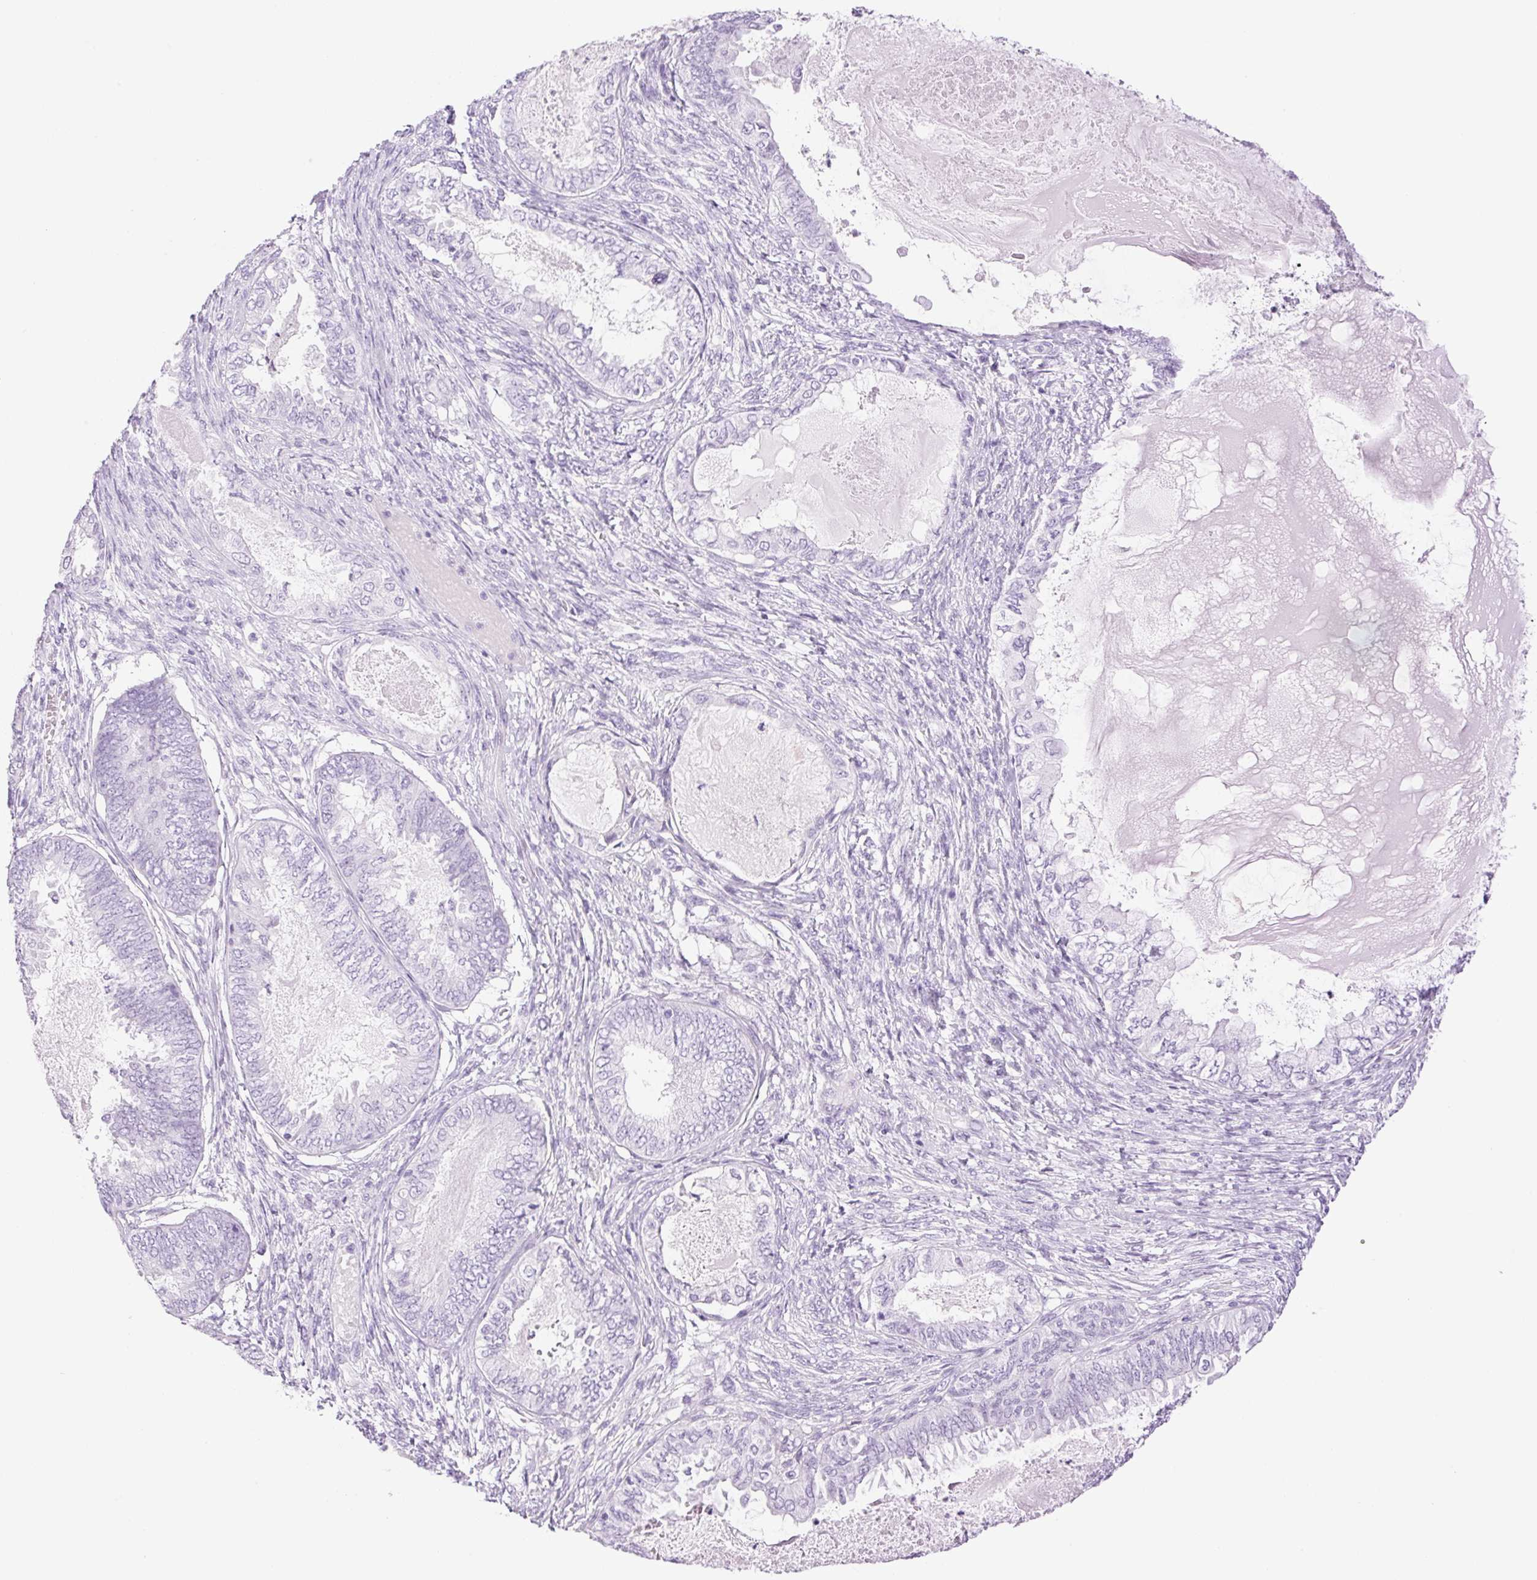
{"staining": {"intensity": "negative", "quantity": "none", "location": "none"}, "tissue": "ovarian cancer", "cell_type": "Tumor cells", "image_type": "cancer", "snomed": [{"axis": "morphology", "description": "Carcinoma, endometroid"}, {"axis": "topography", "description": "Ovary"}], "caption": "This is an immunohistochemistry (IHC) micrograph of ovarian cancer (endometroid carcinoma). There is no positivity in tumor cells.", "gene": "SP140L", "patient": {"sex": "female", "age": 70}}